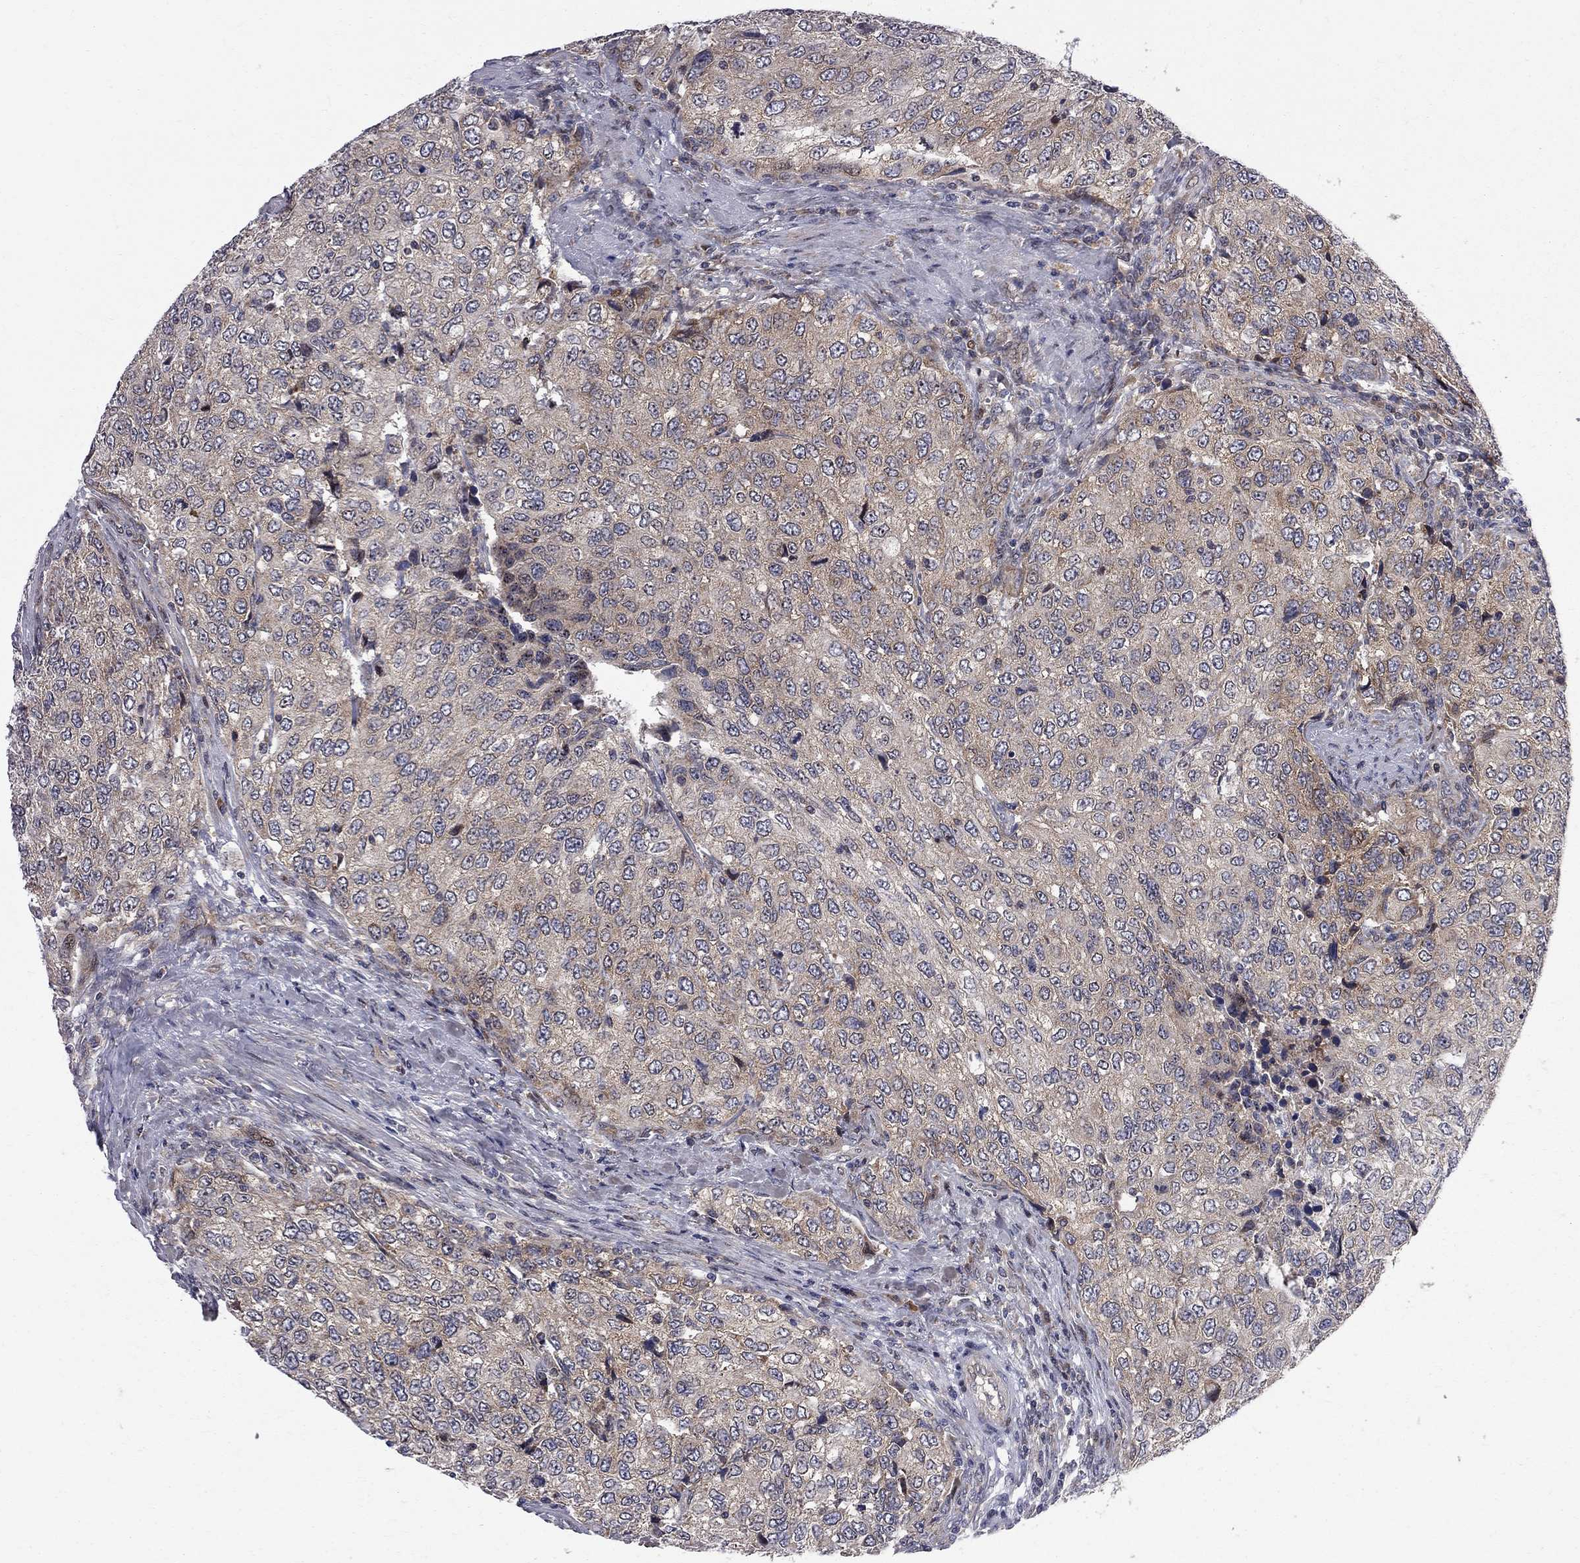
{"staining": {"intensity": "weak", "quantity": "<25%", "location": "cytoplasmic/membranous"}, "tissue": "urothelial cancer", "cell_type": "Tumor cells", "image_type": "cancer", "snomed": [{"axis": "morphology", "description": "Urothelial carcinoma, High grade"}, {"axis": "topography", "description": "Urinary bladder"}], "caption": "Immunohistochemistry (IHC) image of human urothelial cancer stained for a protein (brown), which reveals no positivity in tumor cells. (Immunohistochemistry, brightfield microscopy, high magnification).", "gene": "CNOT11", "patient": {"sex": "female", "age": 78}}